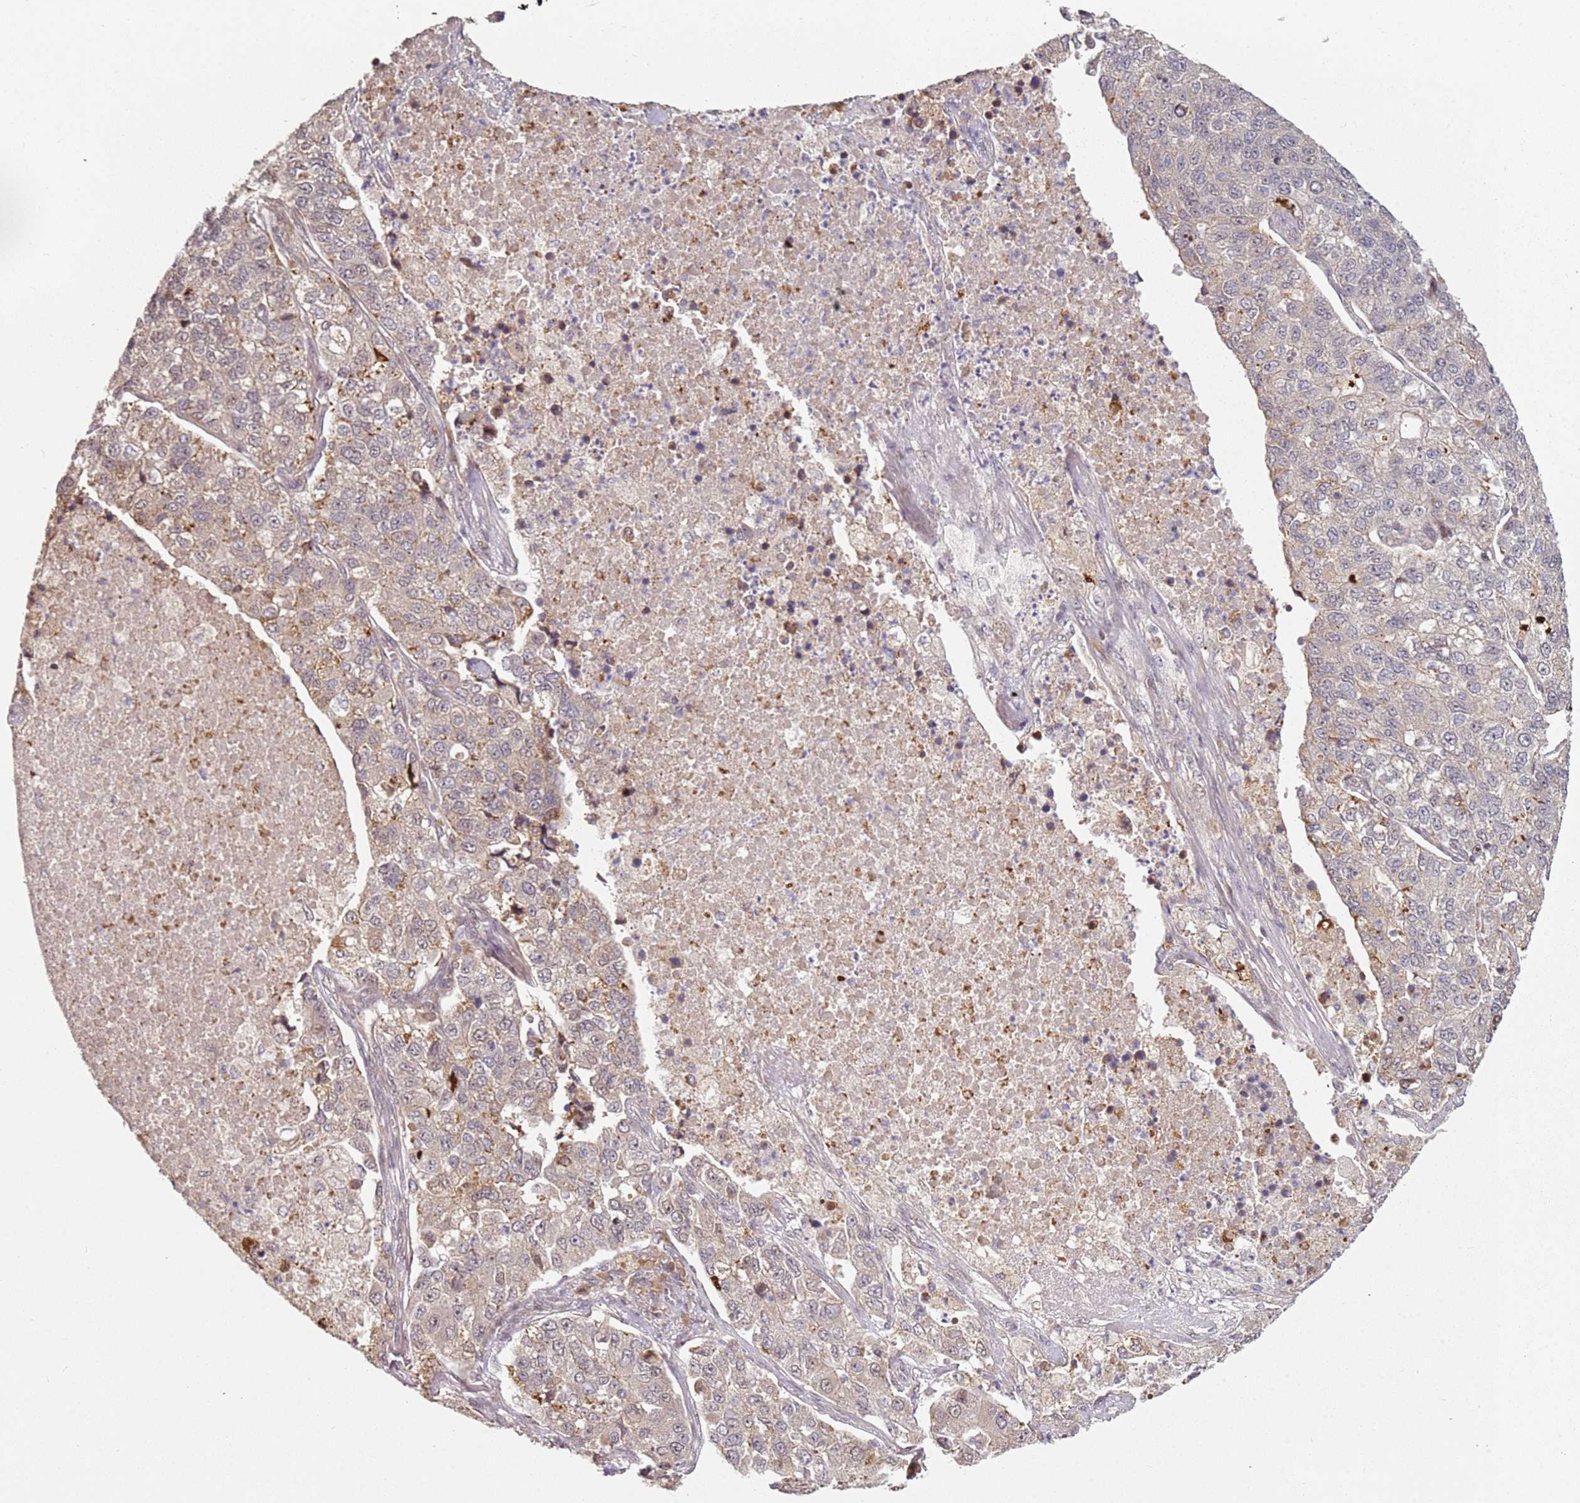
{"staining": {"intensity": "weak", "quantity": "<25%", "location": "cytoplasmic/membranous"}, "tissue": "lung cancer", "cell_type": "Tumor cells", "image_type": "cancer", "snomed": [{"axis": "morphology", "description": "Adenocarcinoma, NOS"}, {"axis": "topography", "description": "Lung"}], "caption": "Tumor cells show no significant staining in lung cancer.", "gene": "CHURC1", "patient": {"sex": "male", "age": 49}}